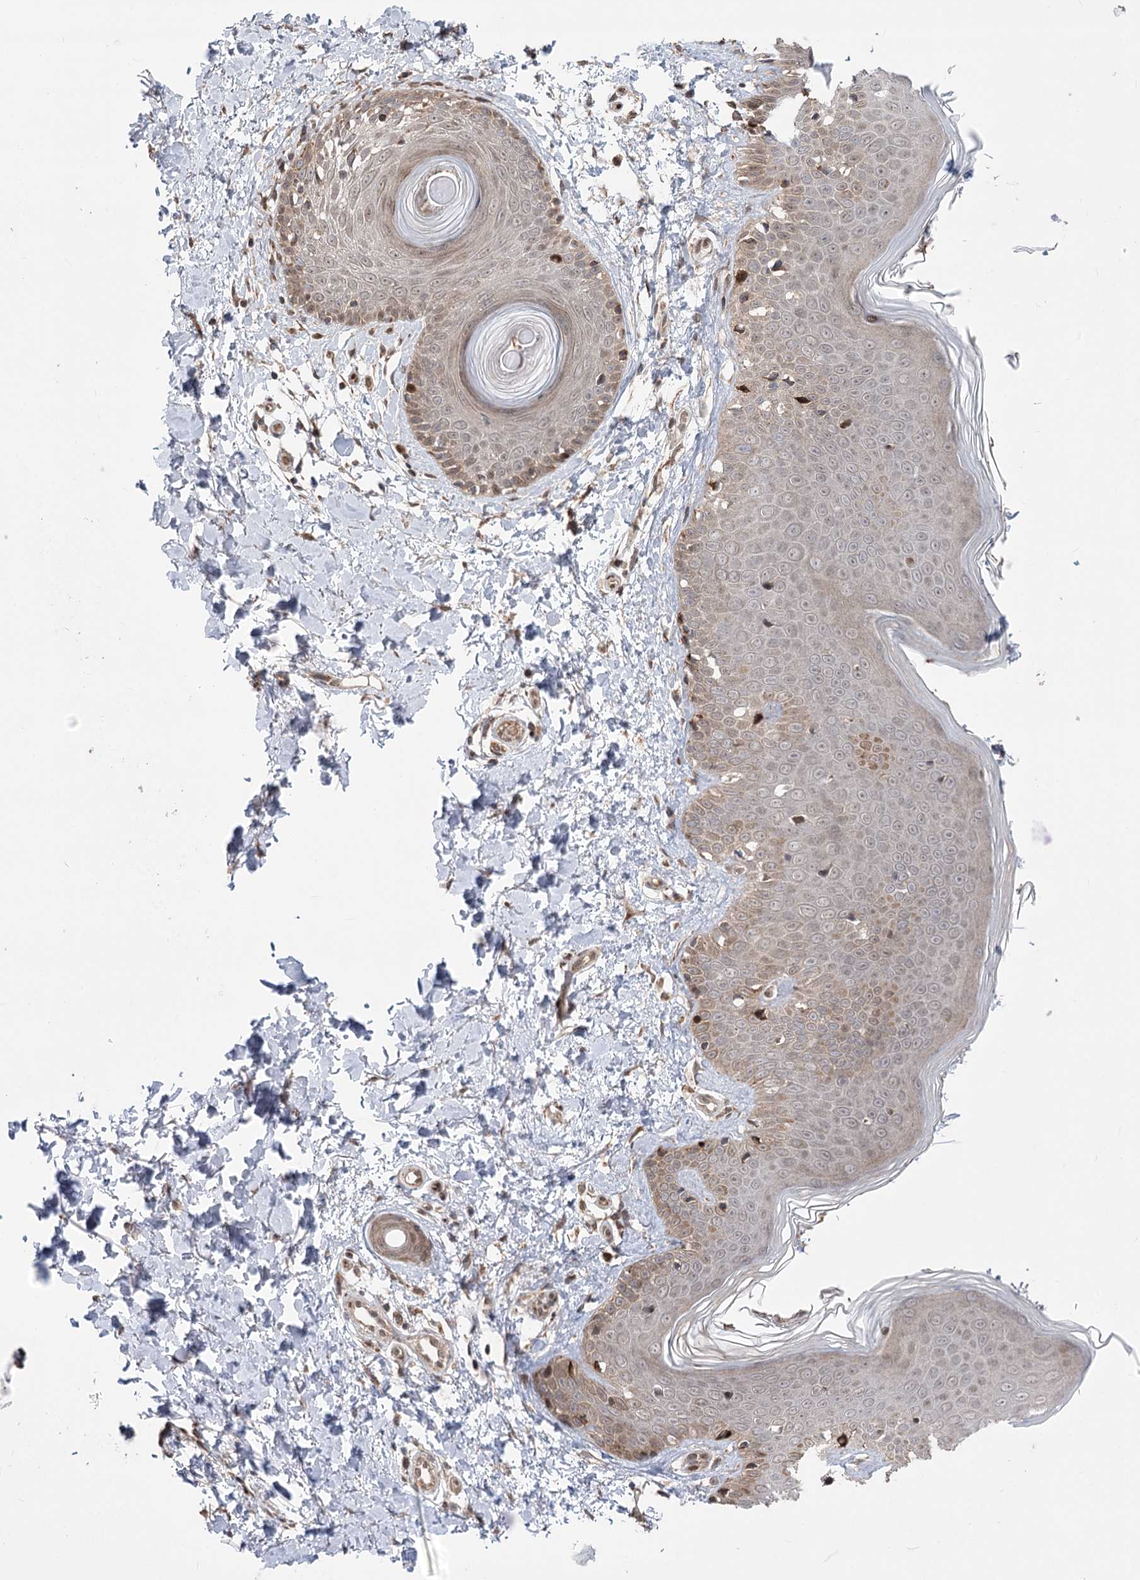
{"staining": {"intensity": "moderate", "quantity": ">75%", "location": "cytoplasmic/membranous,nuclear"}, "tissue": "skin", "cell_type": "Fibroblasts", "image_type": "normal", "snomed": [{"axis": "morphology", "description": "Normal tissue, NOS"}, {"axis": "topography", "description": "Skin"}], "caption": "A histopathology image of skin stained for a protein displays moderate cytoplasmic/membranous,nuclear brown staining in fibroblasts. The protein of interest is stained brown, and the nuclei are stained in blue (DAB IHC with brightfield microscopy, high magnification).", "gene": "TENM2", "patient": {"sex": "male", "age": 37}}